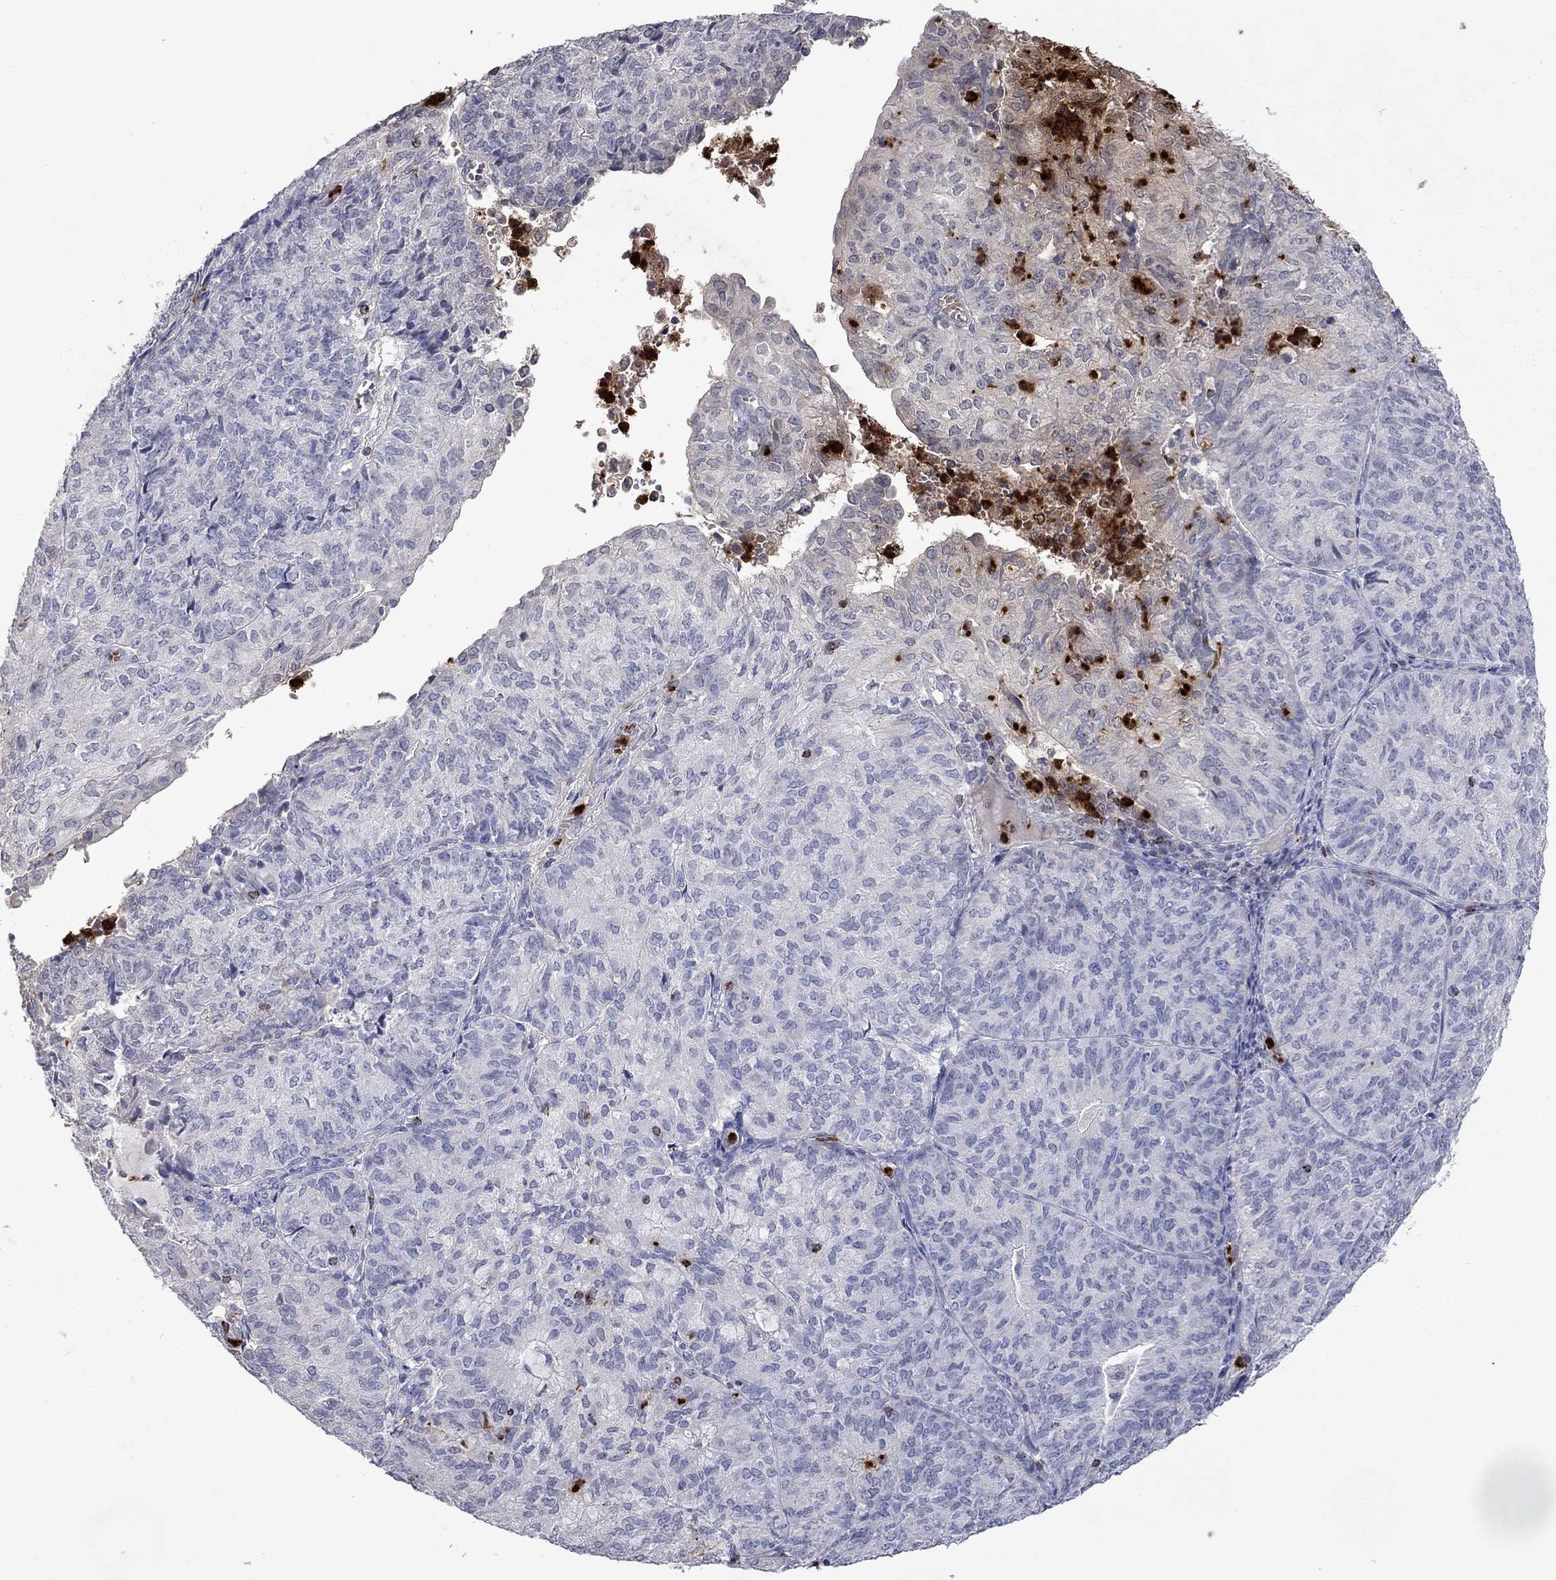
{"staining": {"intensity": "negative", "quantity": "none", "location": "none"}, "tissue": "endometrial cancer", "cell_type": "Tumor cells", "image_type": "cancer", "snomed": [{"axis": "morphology", "description": "Adenocarcinoma, NOS"}, {"axis": "topography", "description": "Endometrium"}], "caption": "Endometrial cancer (adenocarcinoma) was stained to show a protein in brown. There is no significant expression in tumor cells.", "gene": "CCL5", "patient": {"sex": "female", "age": 82}}